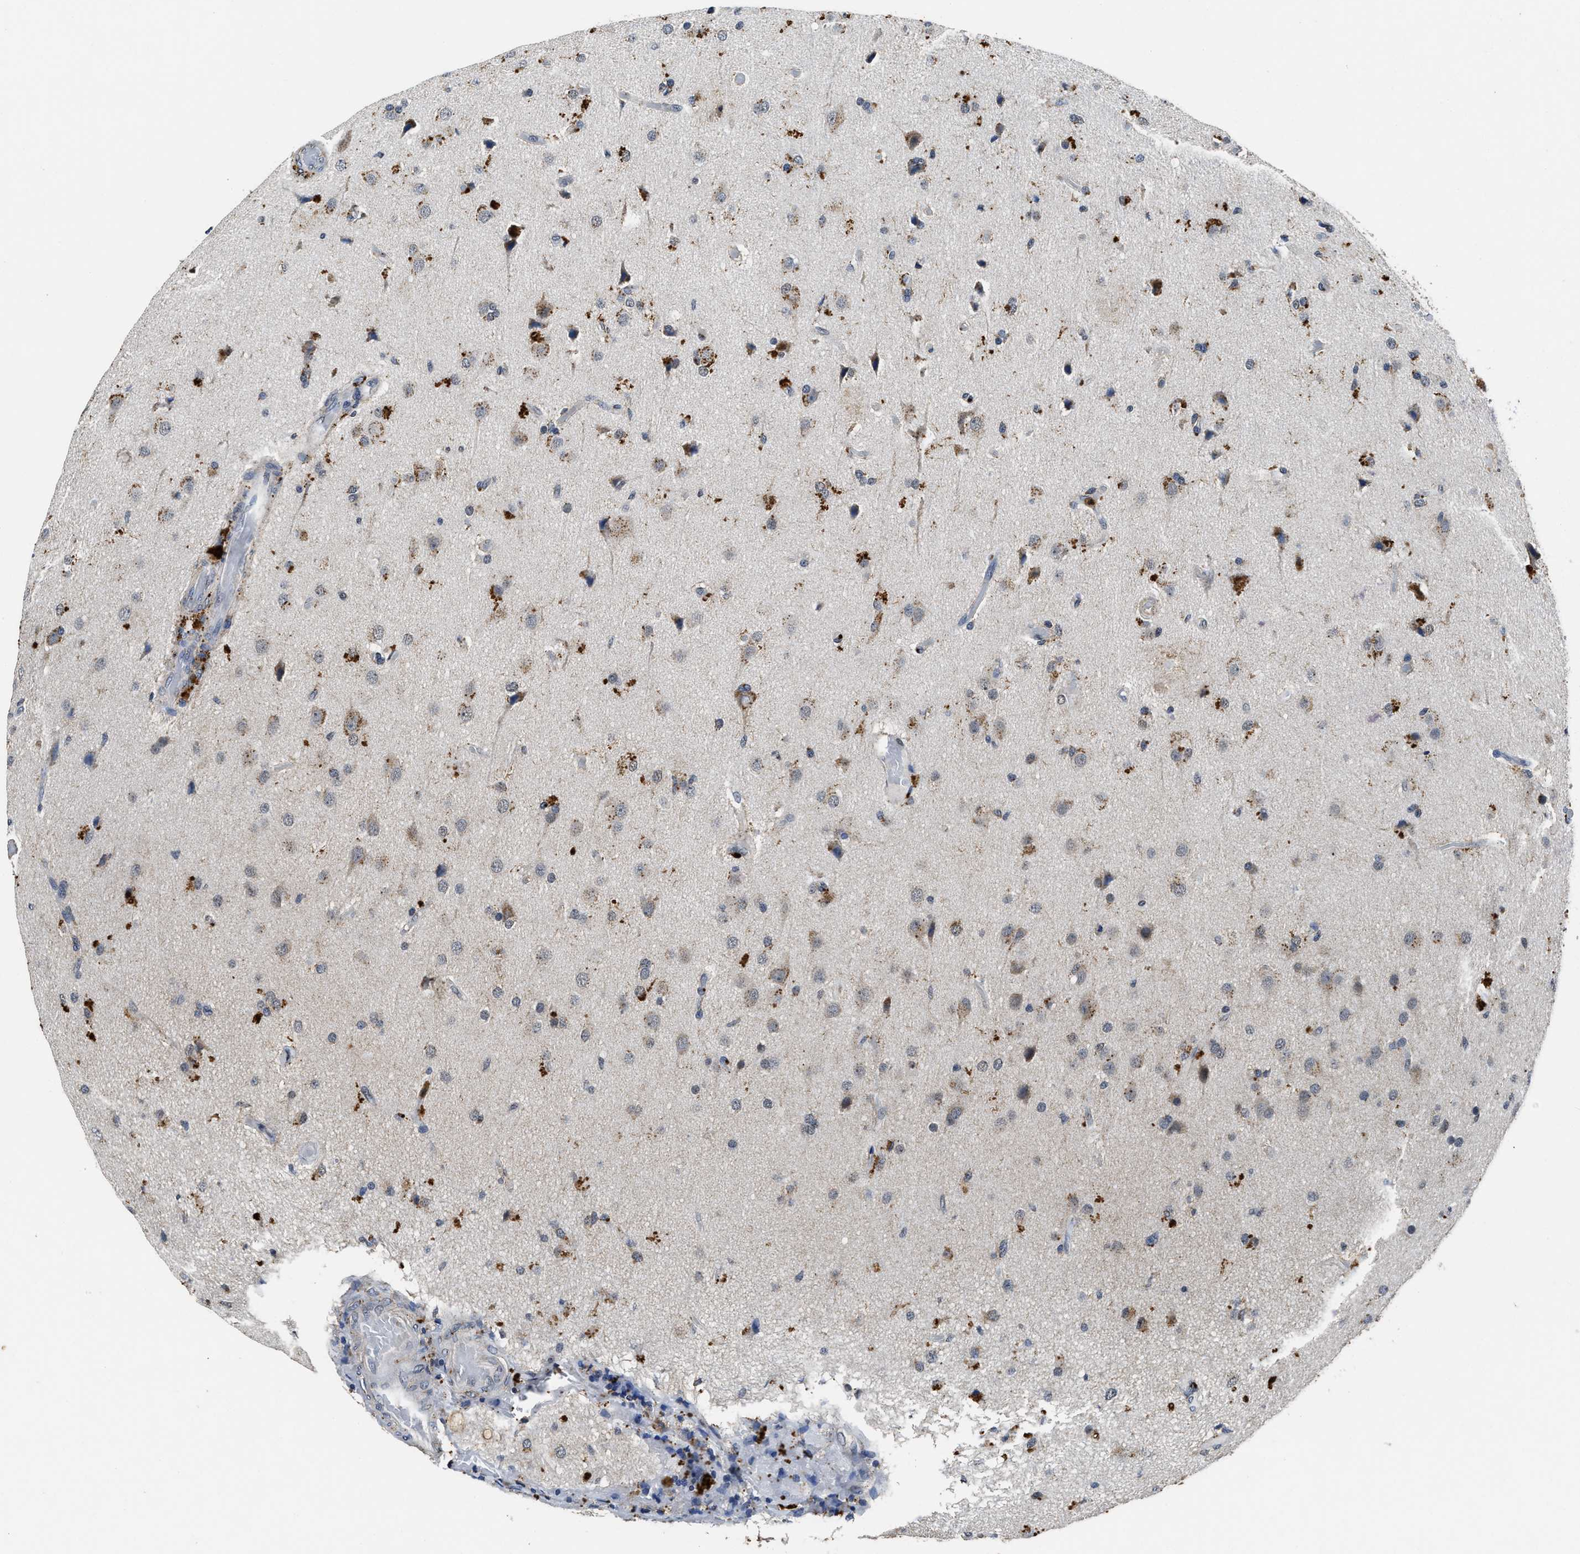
{"staining": {"intensity": "weak", "quantity": "<25%", "location": "cytoplasmic/membranous"}, "tissue": "glioma", "cell_type": "Tumor cells", "image_type": "cancer", "snomed": [{"axis": "morphology", "description": "Normal tissue, NOS"}, {"axis": "morphology", "description": "Glioma, malignant, High grade"}, {"axis": "topography", "description": "Cerebral cortex"}], "caption": "DAB (3,3'-diaminobenzidine) immunohistochemical staining of human glioma shows no significant expression in tumor cells.", "gene": "ACOX1", "patient": {"sex": "male", "age": 77}}